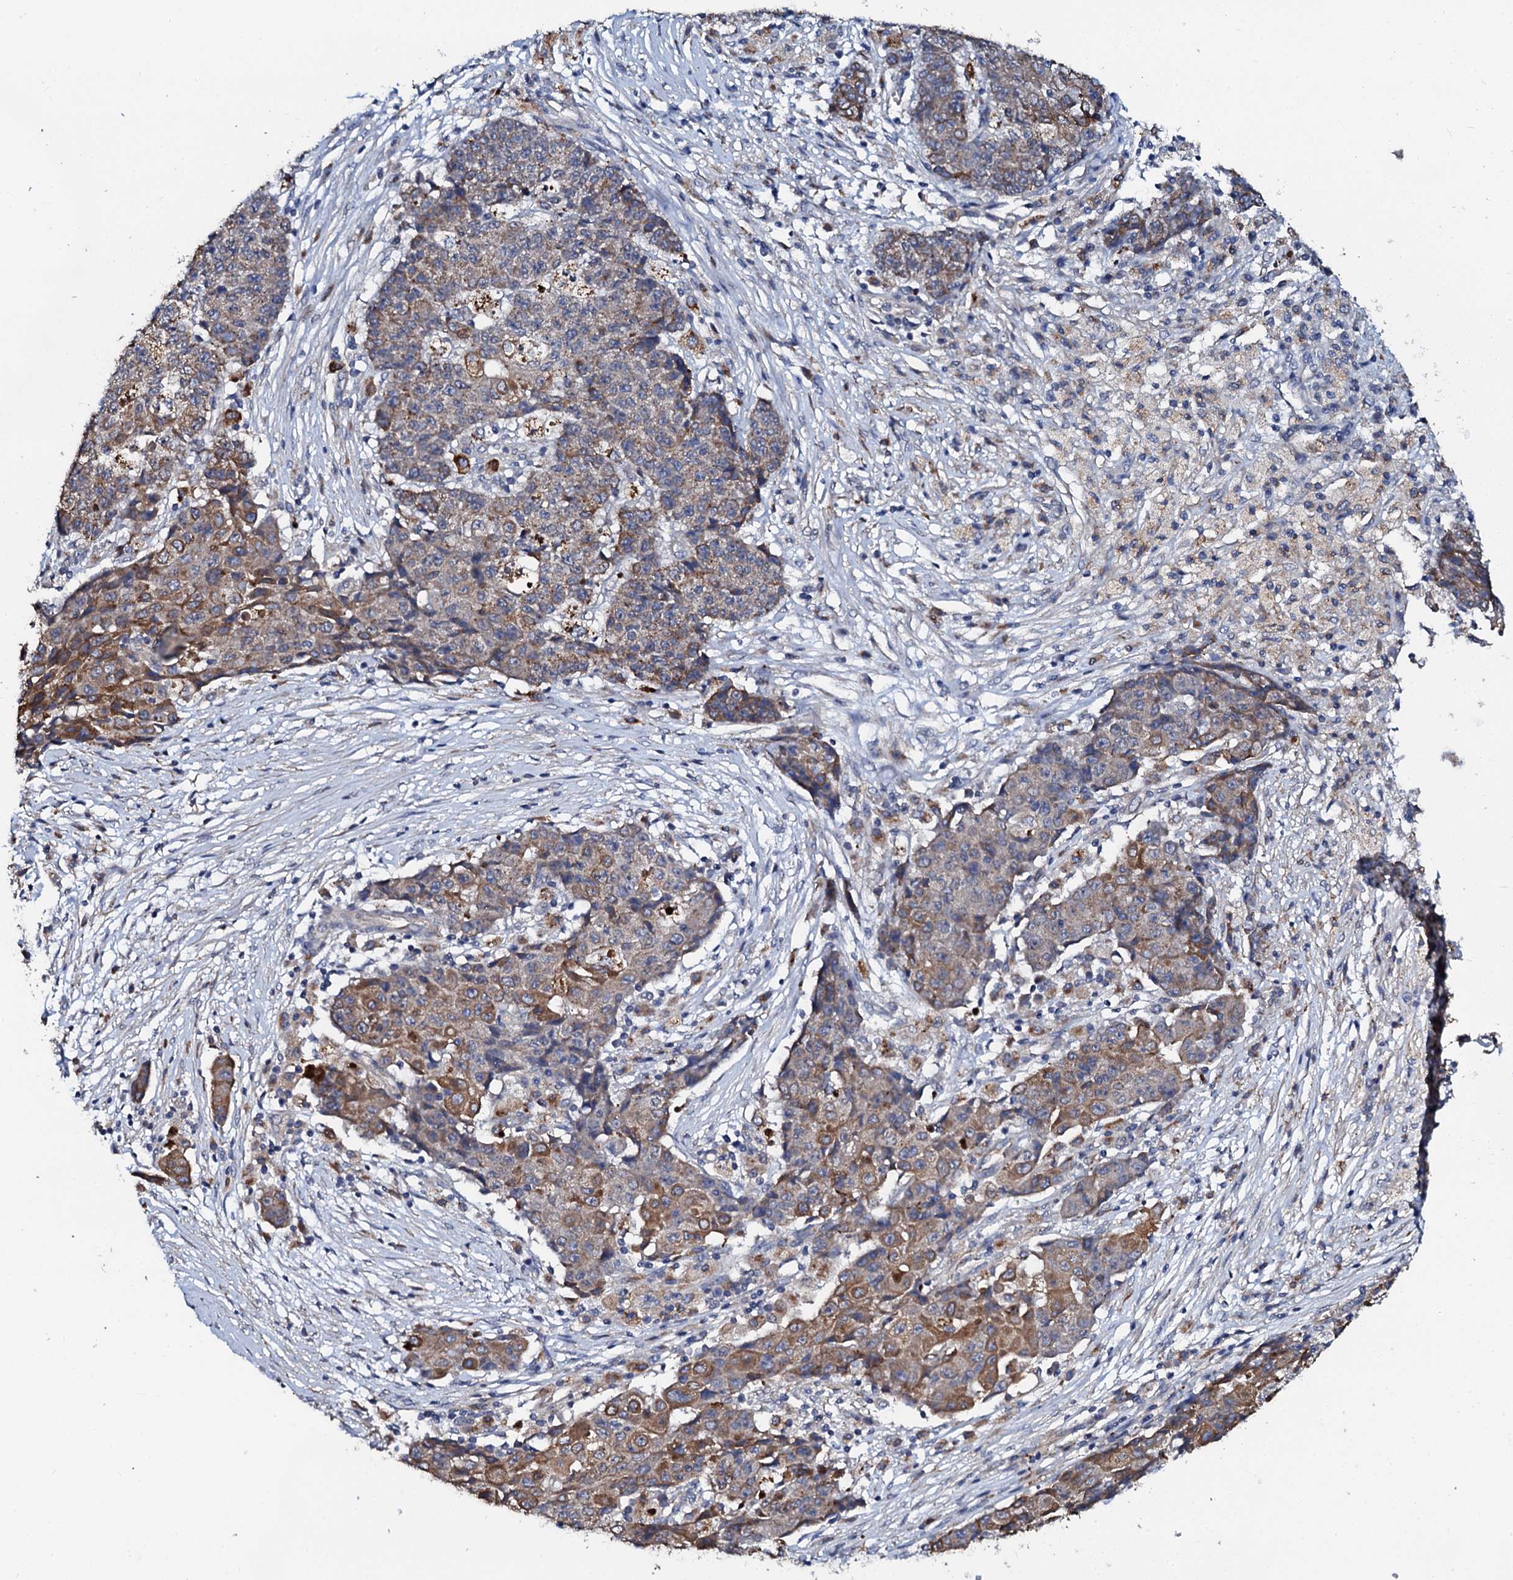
{"staining": {"intensity": "moderate", "quantity": "25%-75%", "location": "cytoplasmic/membranous"}, "tissue": "ovarian cancer", "cell_type": "Tumor cells", "image_type": "cancer", "snomed": [{"axis": "morphology", "description": "Carcinoma, endometroid"}, {"axis": "topography", "description": "Ovary"}], "caption": "The photomicrograph shows staining of endometroid carcinoma (ovarian), revealing moderate cytoplasmic/membranous protein expression (brown color) within tumor cells.", "gene": "GLCE", "patient": {"sex": "female", "age": 42}}